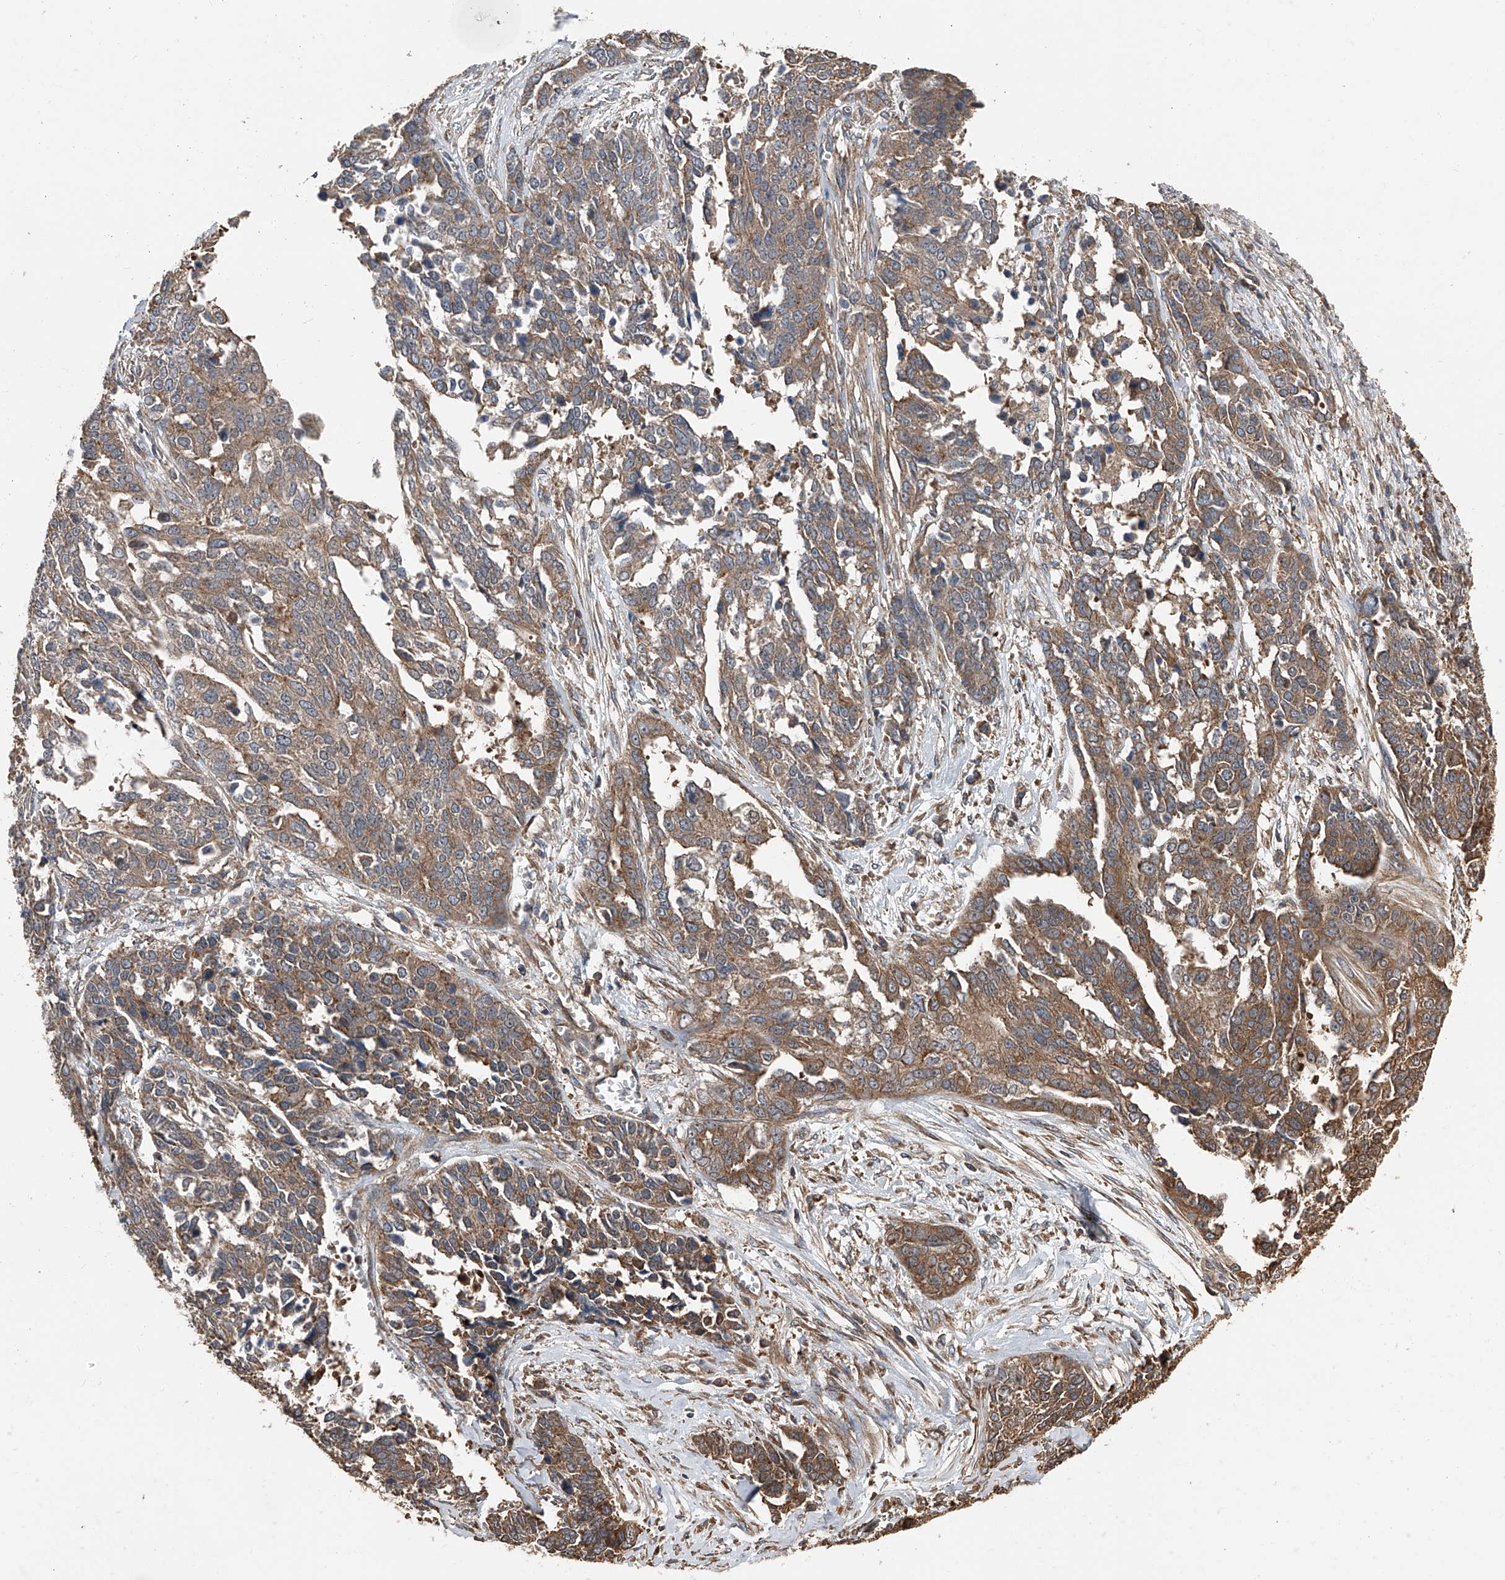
{"staining": {"intensity": "moderate", "quantity": ">75%", "location": "cytoplasmic/membranous"}, "tissue": "ovarian cancer", "cell_type": "Tumor cells", "image_type": "cancer", "snomed": [{"axis": "morphology", "description": "Cystadenocarcinoma, serous, NOS"}, {"axis": "topography", "description": "Ovary"}], "caption": "IHC micrograph of neoplastic tissue: human serous cystadenocarcinoma (ovarian) stained using immunohistochemistry demonstrates medium levels of moderate protein expression localized specifically in the cytoplasmic/membranous of tumor cells, appearing as a cytoplasmic/membranous brown color.", "gene": "KCNJ2", "patient": {"sex": "female", "age": 44}}